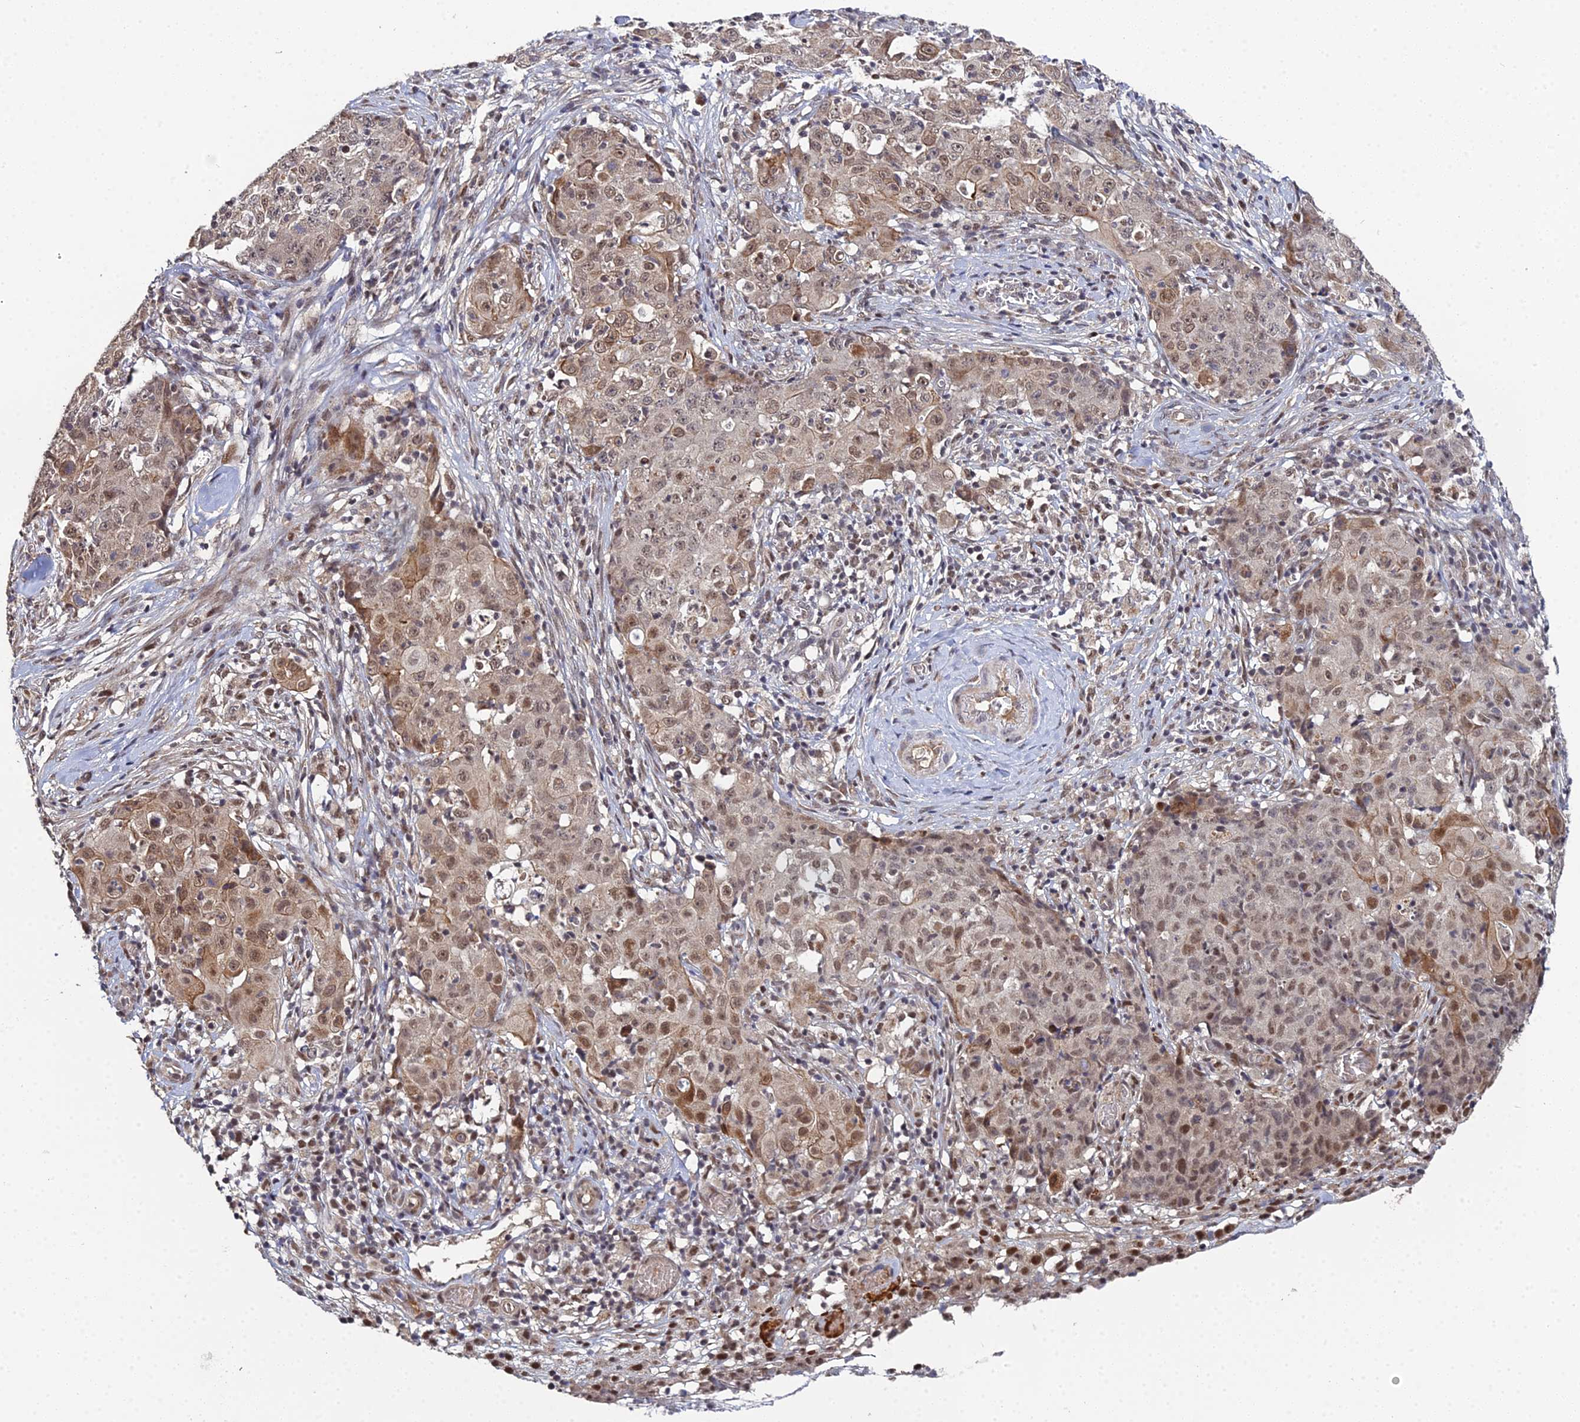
{"staining": {"intensity": "moderate", "quantity": ">75%", "location": "cytoplasmic/membranous,nuclear"}, "tissue": "ovarian cancer", "cell_type": "Tumor cells", "image_type": "cancer", "snomed": [{"axis": "morphology", "description": "Carcinoma, endometroid"}, {"axis": "topography", "description": "Ovary"}], "caption": "IHC photomicrograph of neoplastic tissue: human ovarian cancer (endometroid carcinoma) stained using immunohistochemistry reveals medium levels of moderate protein expression localized specifically in the cytoplasmic/membranous and nuclear of tumor cells, appearing as a cytoplasmic/membranous and nuclear brown color.", "gene": "ERCC5", "patient": {"sex": "female", "age": 42}}